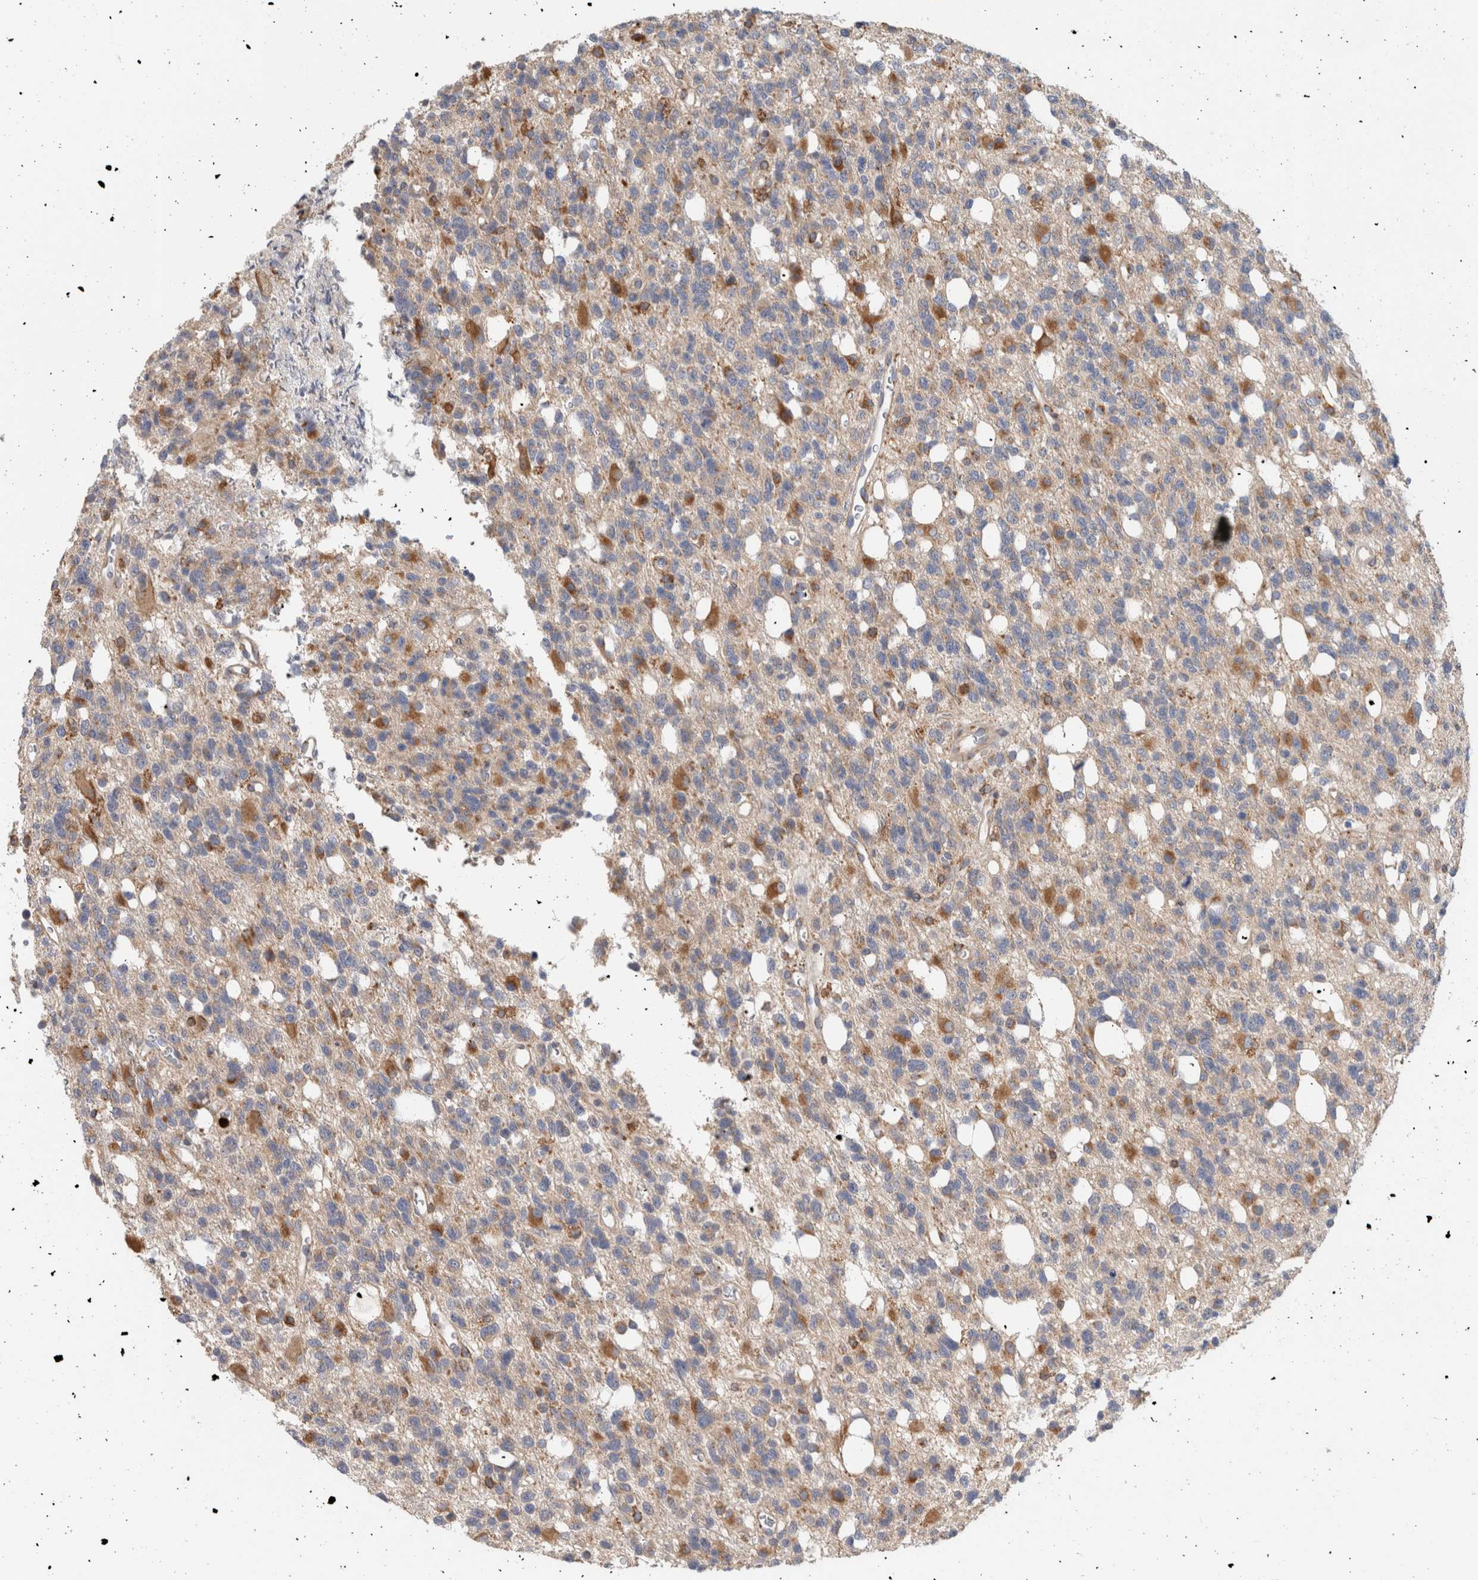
{"staining": {"intensity": "moderate", "quantity": "25%-75%", "location": "cytoplasmic/membranous"}, "tissue": "glioma", "cell_type": "Tumor cells", "image_type": "cancer", "snomed": [{"axis": "morphology", "description": "Glioma, malignant, High grade"}, {"axis": "topography", "description": "Brain"}], "caption": "The immunohistochemical stain labels moderate cytoplasmic/membranous staining in tumor cells of glioma tissue.", "gene": "P4HA1", "patient": {"sex": "female", "age": 62}}